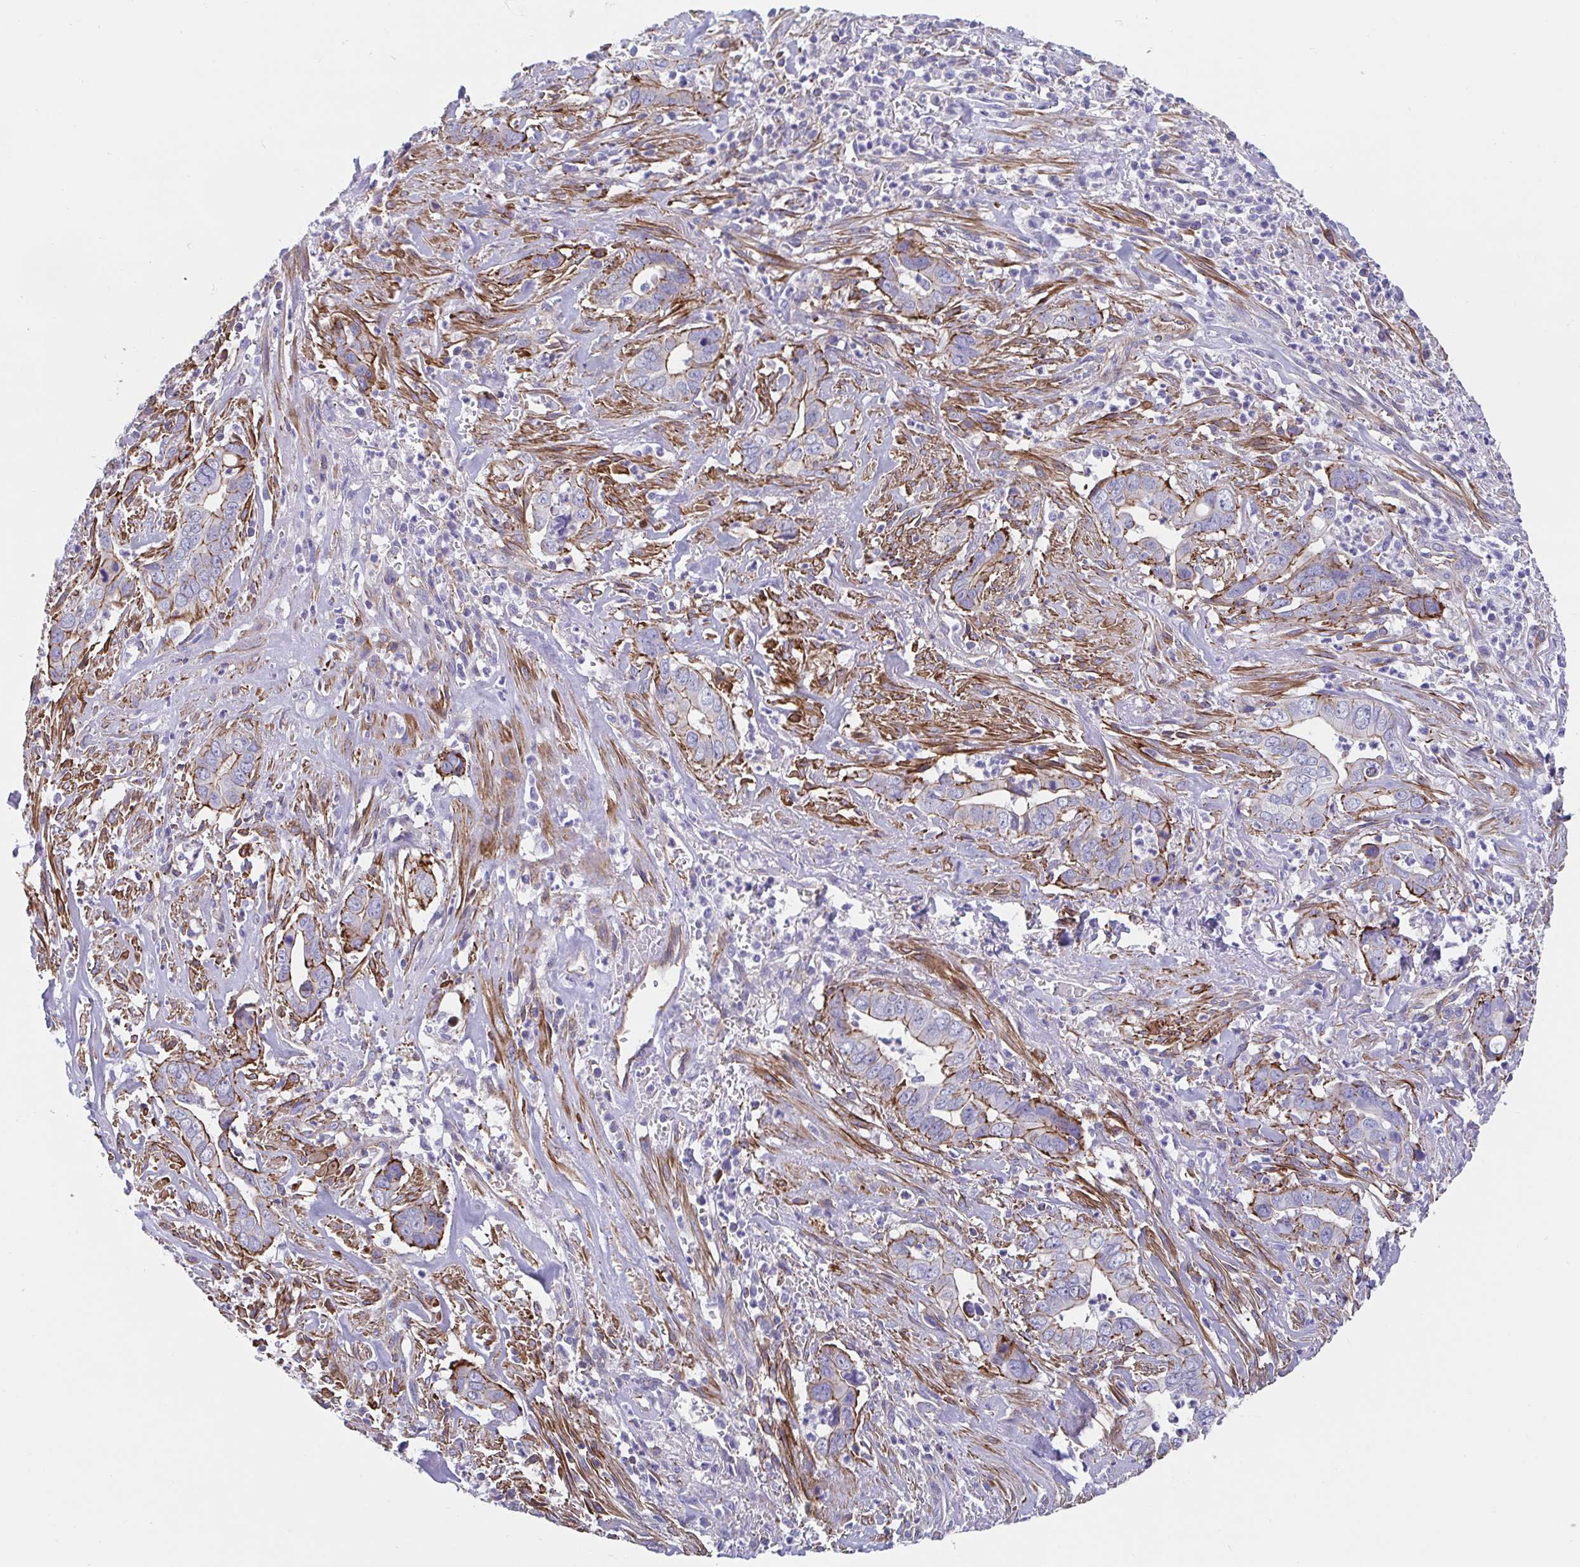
{"staining": {"intensity": "moderate", "quantity": "25%-75%", "location": "cytoplasmic/membranous"}, "tissue": "liver cancer", "cell_type": "Tumor cells", "image_type": "cancer", "snomed": [{"axis": "morphology", "description": "Cholangiocarcinoma"}, {"axis": "topography", "description": "Liver"}], "caption": "This image reveals liver cancer (cholangiocarcinoma) stained with IHC to label a protein in brown. The cytoplasmic/membranous of tumor cells show moderate positivity for the protein. Nuclei are counter-stained blue.", "gene": "TRAM2", "patient": {"sex": "female", "age": 79}}